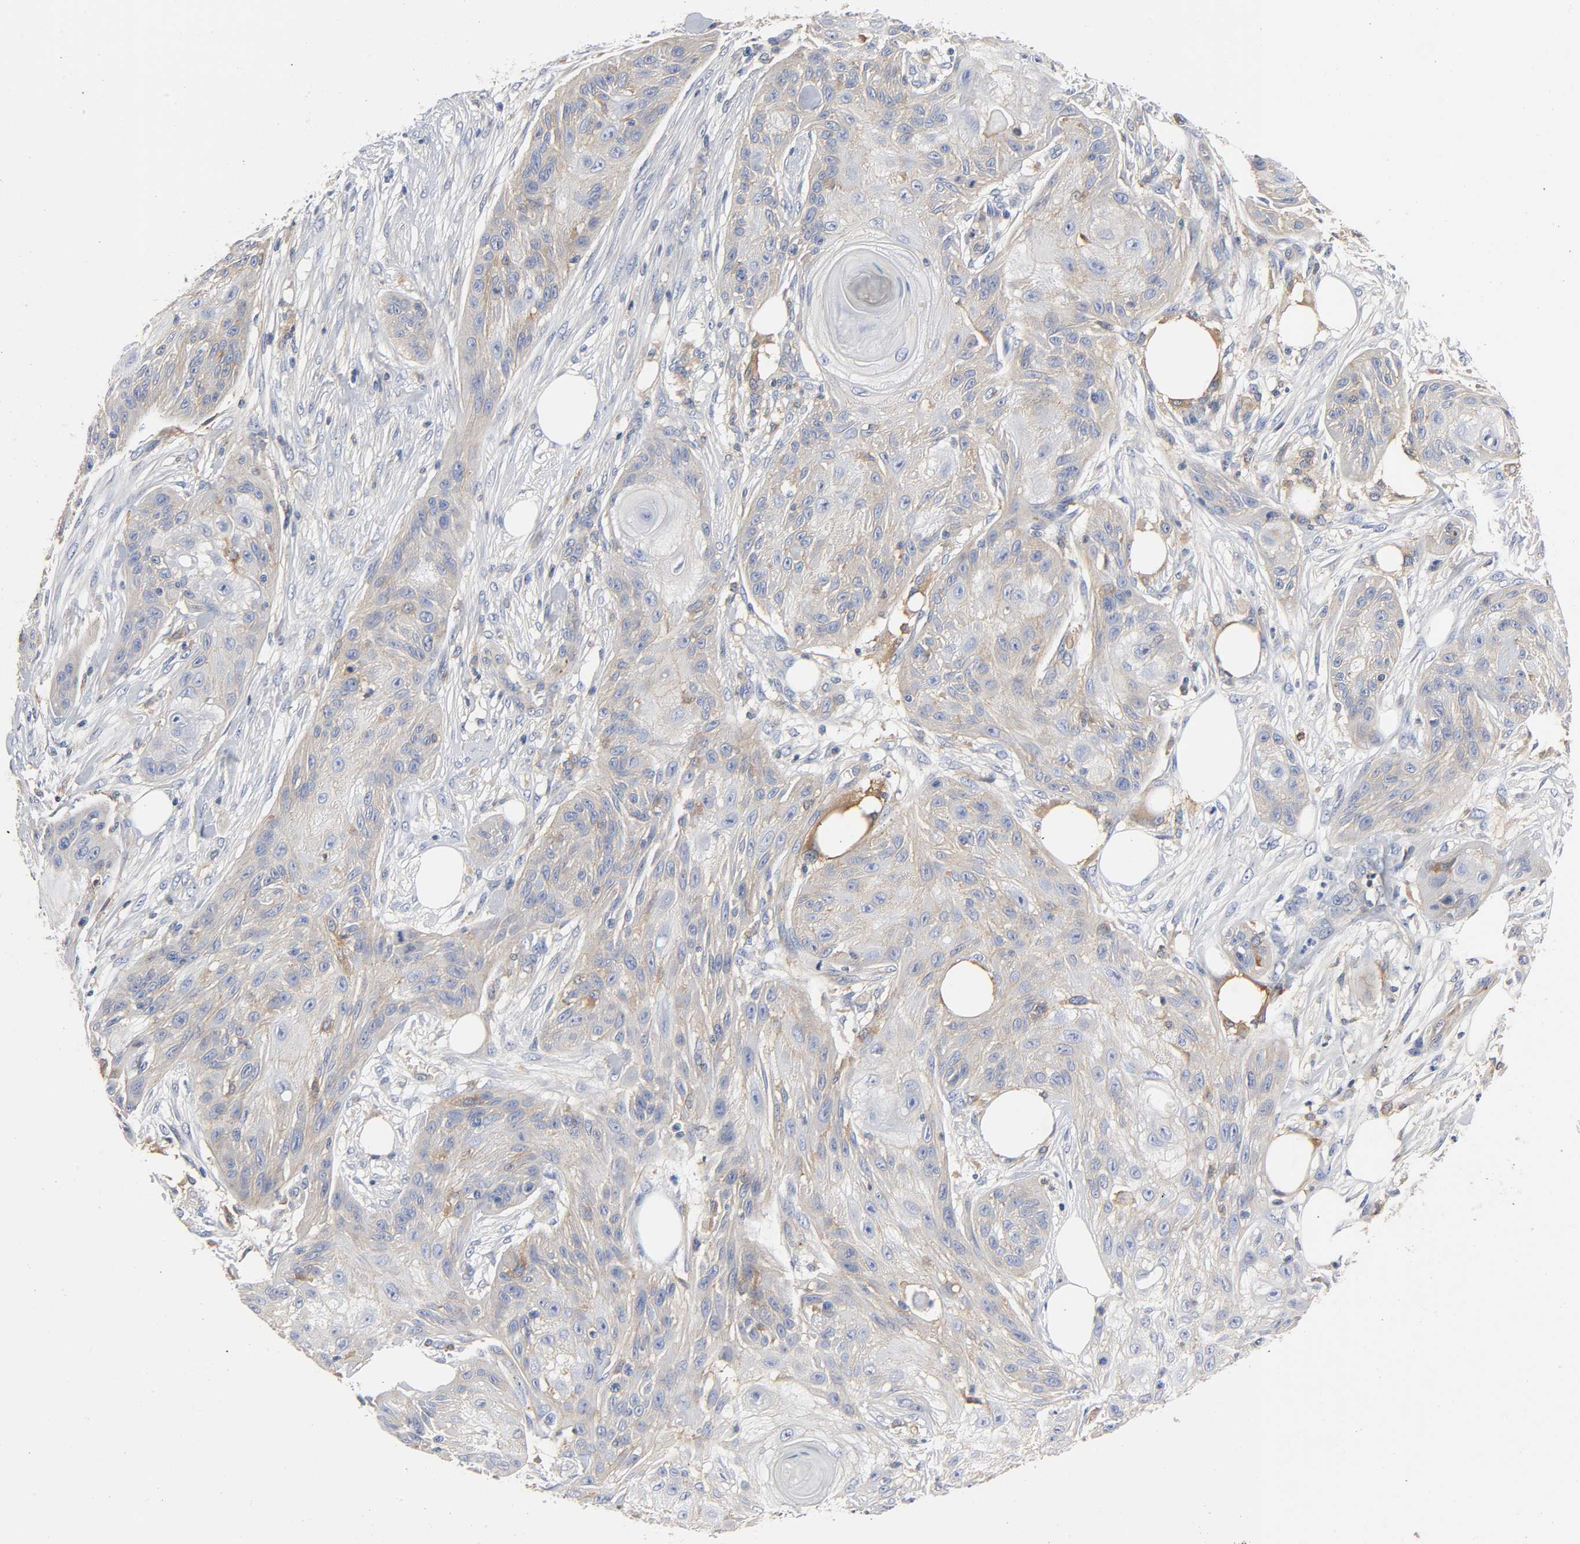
{"staining": {"intensity": "weak", "quantity": "25%-75%", "location": "cytoplasmic/membranous"}, "tissue": "skin cancer", "cell_type": "Tumor cells", "image_type": "cancer", "snomed": [{"axis": "morphology", "description": "Squamous cell carcinoma, NOS"}, {"axis": "topography", "description": "Skin"}], "caption": "Approximately 25%-75% of tumor cells in human squamous cell carcinoma (skin) show weak cytoplasmic/membranous protein positivity as visualized by brown immunohistochemical staining.", "gene": "SRC", "patient": {"sex": "female", "age": 88}}